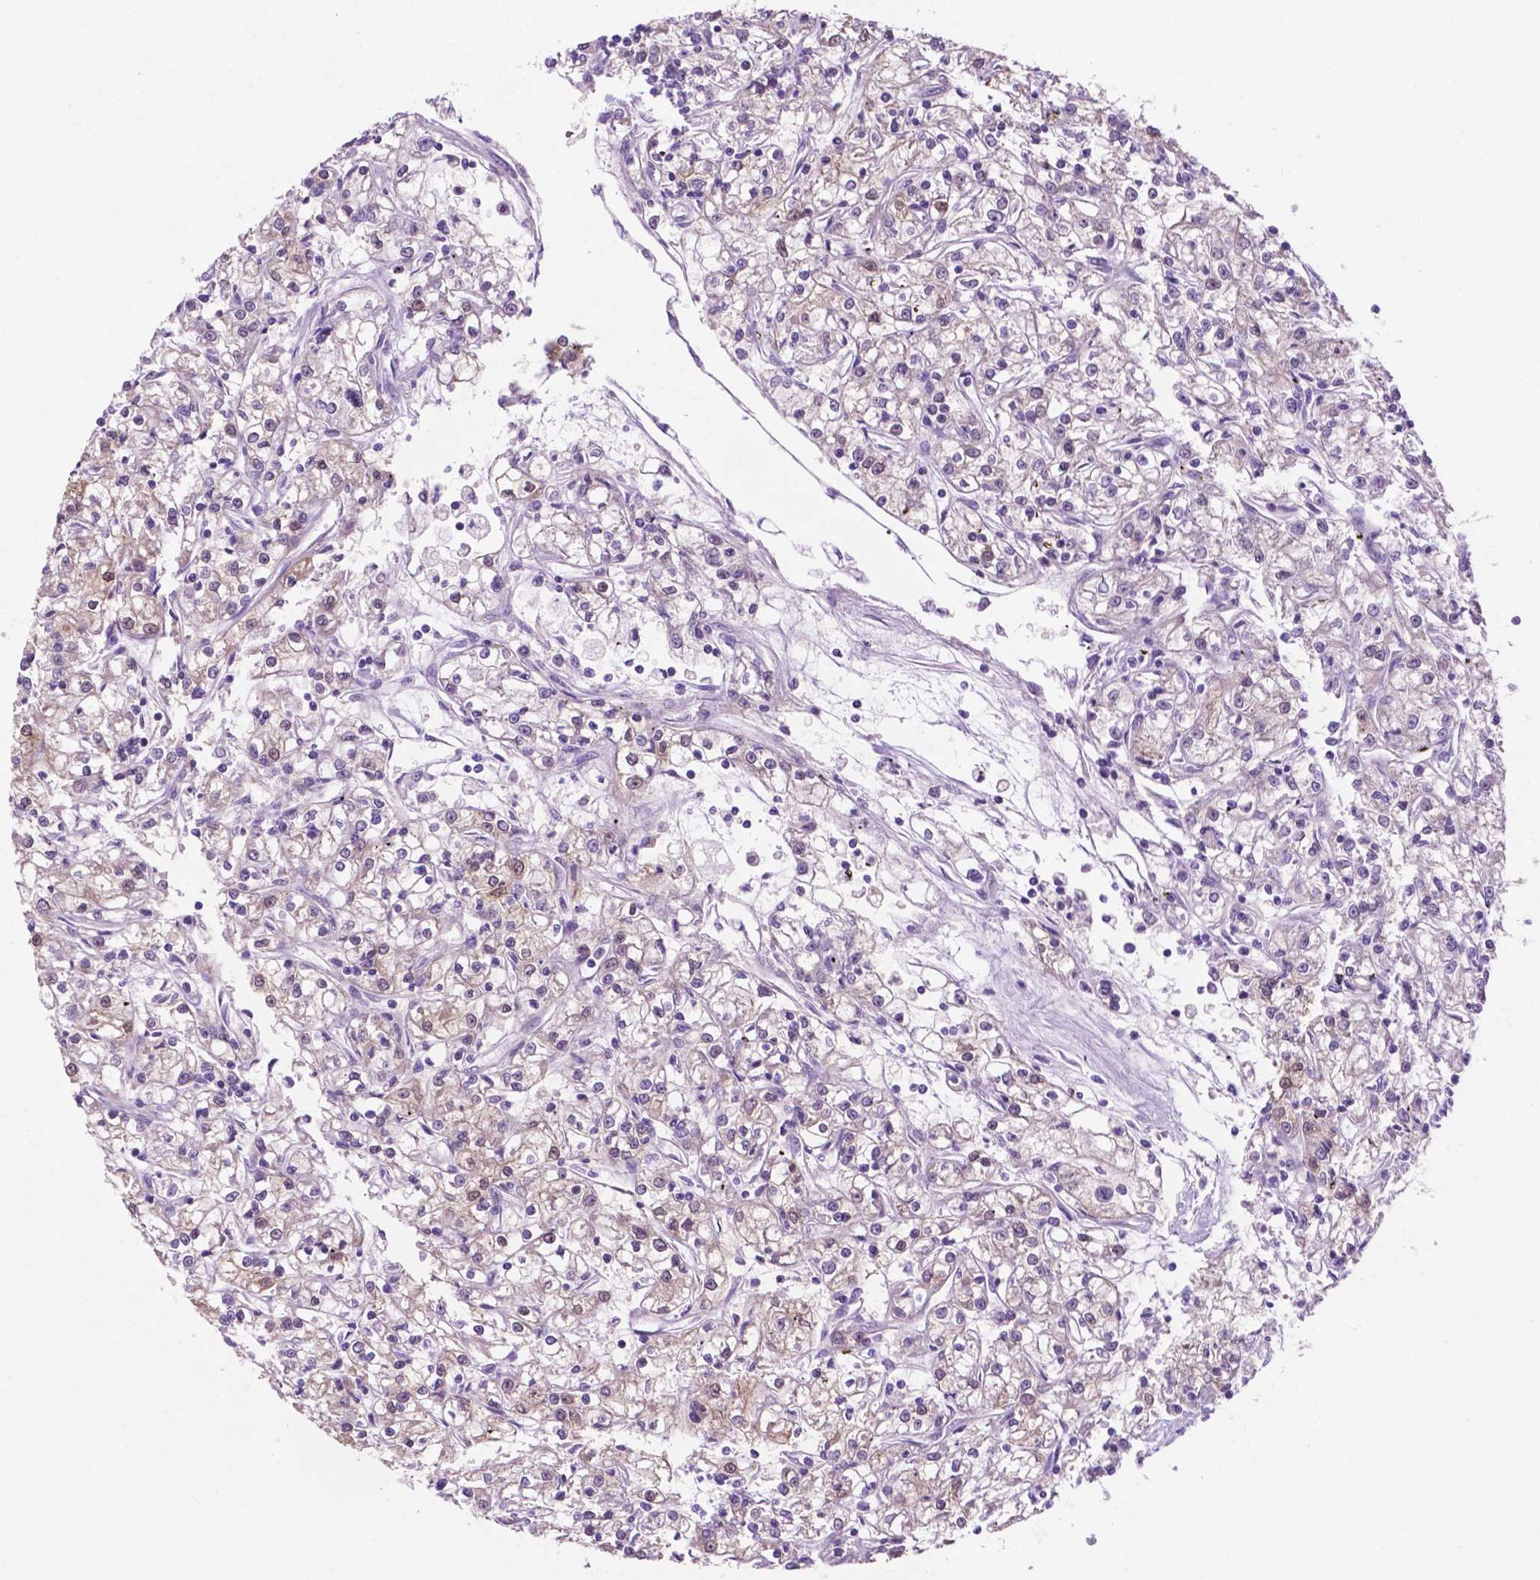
{"staining": {"intensity": "negative", "quantity": "none", "location": "none"}, "tissue": "renal cancer", "cell_type": "Tumor cells", "image_type": "cancer", "snomed": [{"axis": "morphology", "description": "Adenocarcinoma, NOS"}, {"axis": "topography", "description": "Kidney"}], "caption": "Immunohistochemistry photomicrograph of neoplastic tissue: human renal adenocarcinoma stained with DAB displays no significant protein staining in tumor cells.", "gene": "ACY3", "patient": {"sex": "female", "age": 59}}